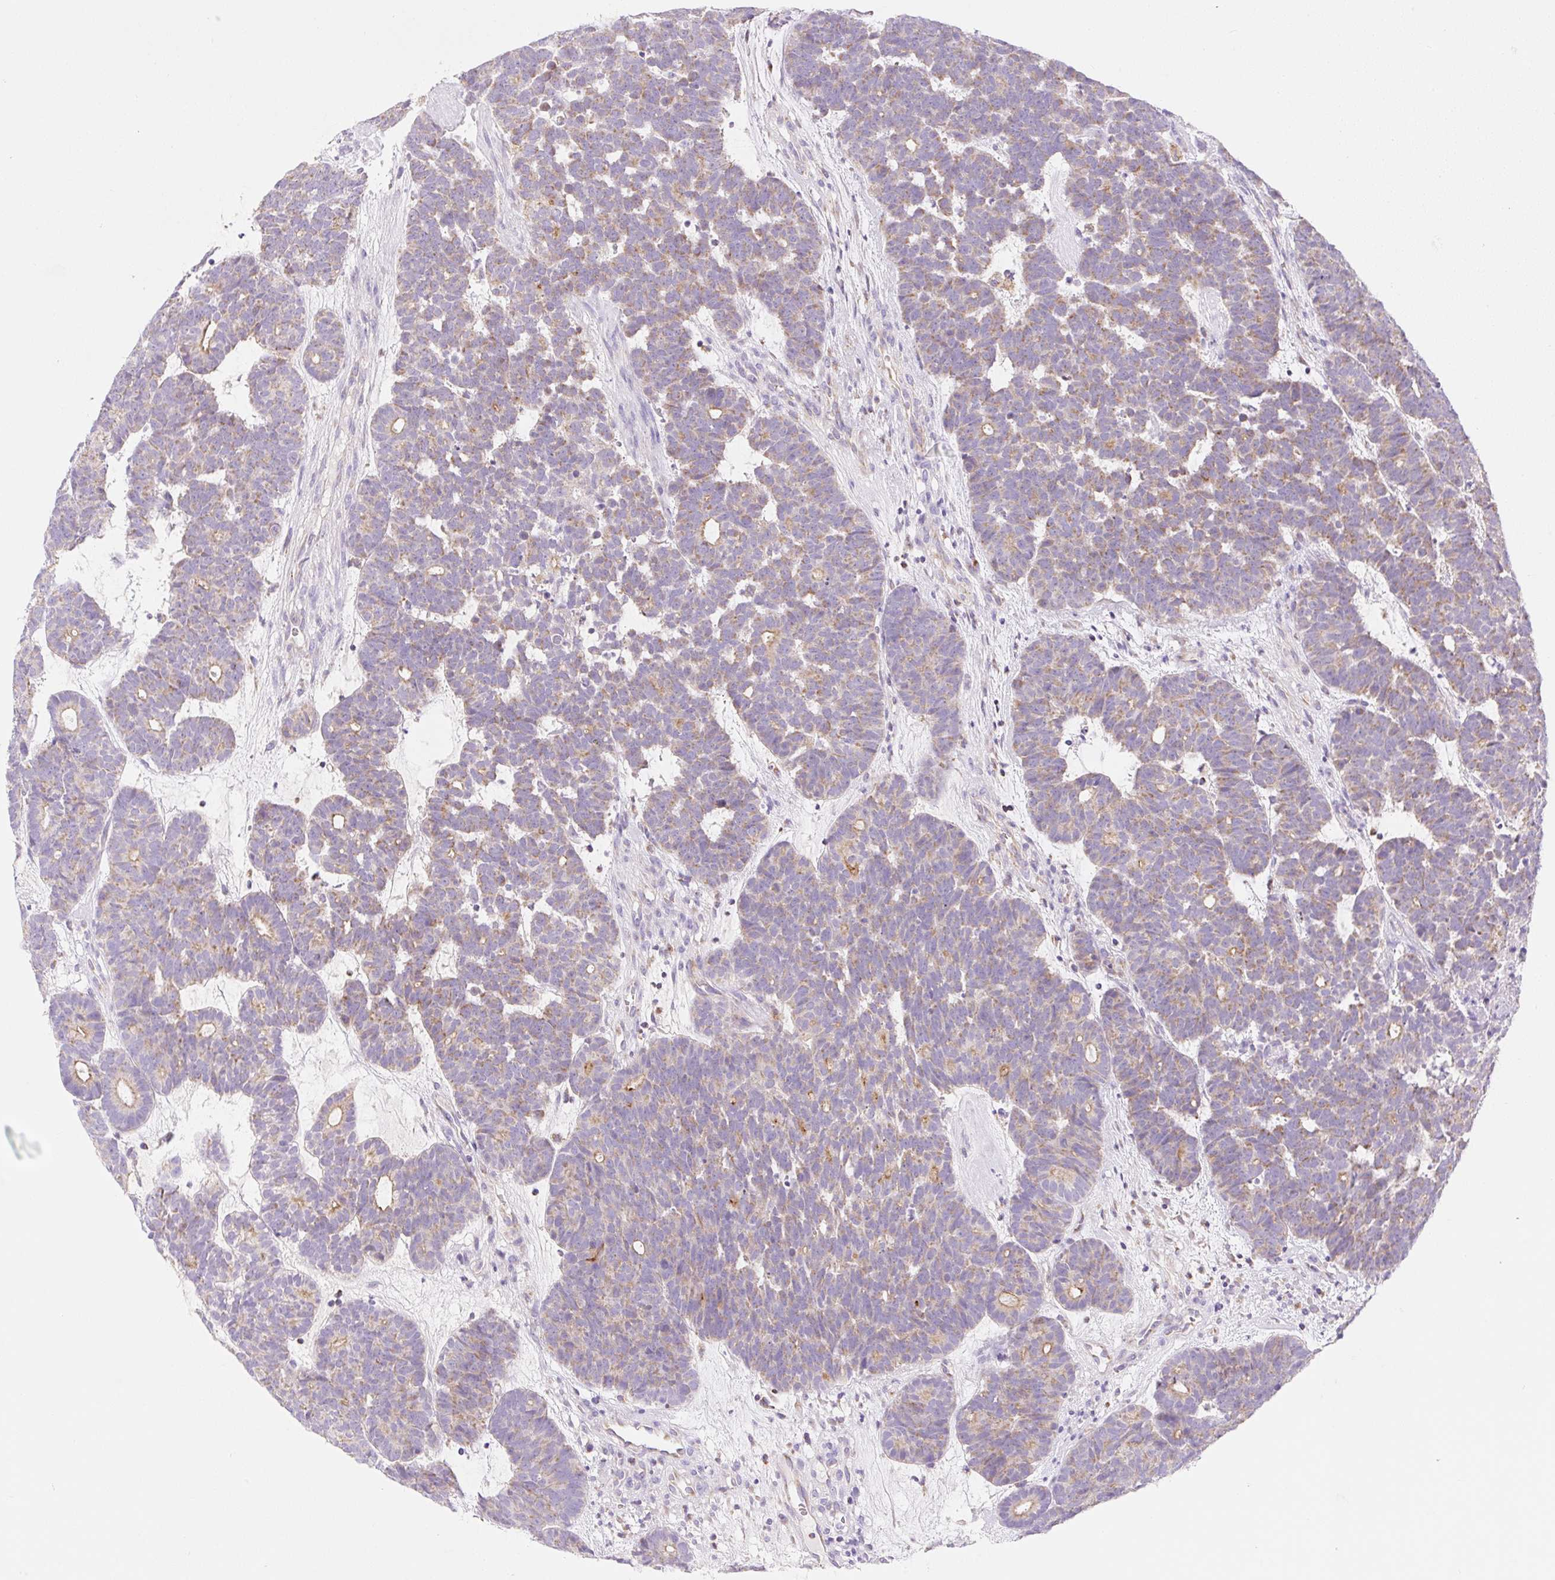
{"staining": {"intensity": "weak", "quantity": ">75%", "location": "cytoplasmic/membranous"}, "tissue": "head and neck cancer", "cell_type": "Tumor cells", "image_type": "cancer", "snomed": [{"axis": "morphology", "description": "Adenocarcinoma, NOS"}, {"axis": "topography", "description": "Head-Neck"}], "caption": "Immunohistochemistry (DAB) staining of human head and neck cancer (adenocarcinoma) exhibits weak cytoplasmic/membranous protein staining in about >75% of tumor cells.", "gene": "FOCAD", "patient": {"sex": "female", "age": 81}}